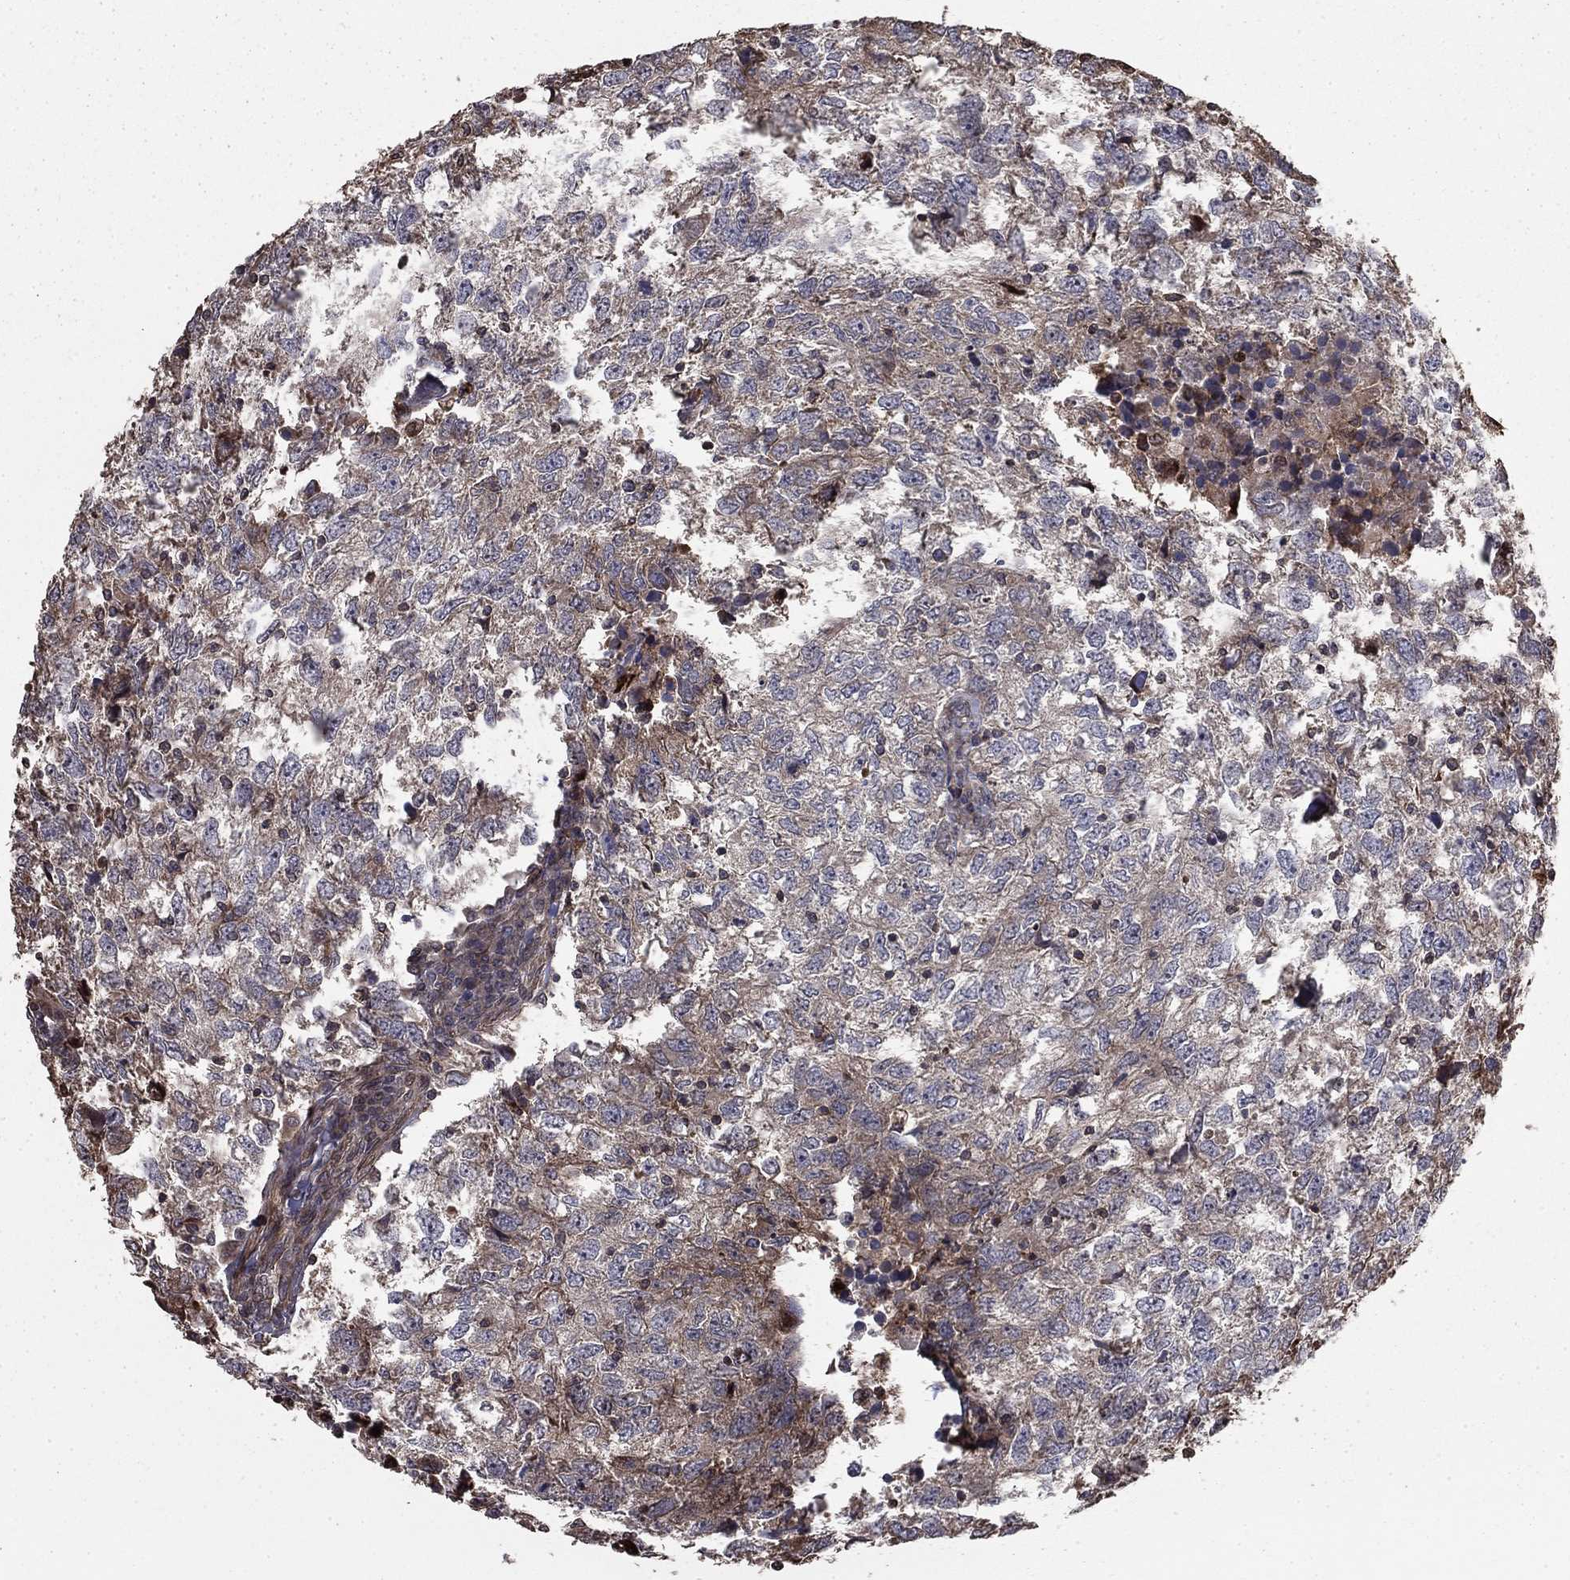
{"staining": {"intensity": "weak", "quantity": "<25%", "location": "cytoplasmic/membranous"}, "tissue": "breast cancer", "cell_type": "Tumor cells", "image_type": "cancer", "snomed": [{"axis": "morphology", "description": "Duct carcinoma"}, {"axis": "topography", "description": "Breast"}], "caption": "DAB immunohistochemical staining of human infiltrating ductal carcinoma (breast) shows no significant staining in tumor cells.", "gene": "GYG1", "patient": {"sex": "female", "age": 30}}